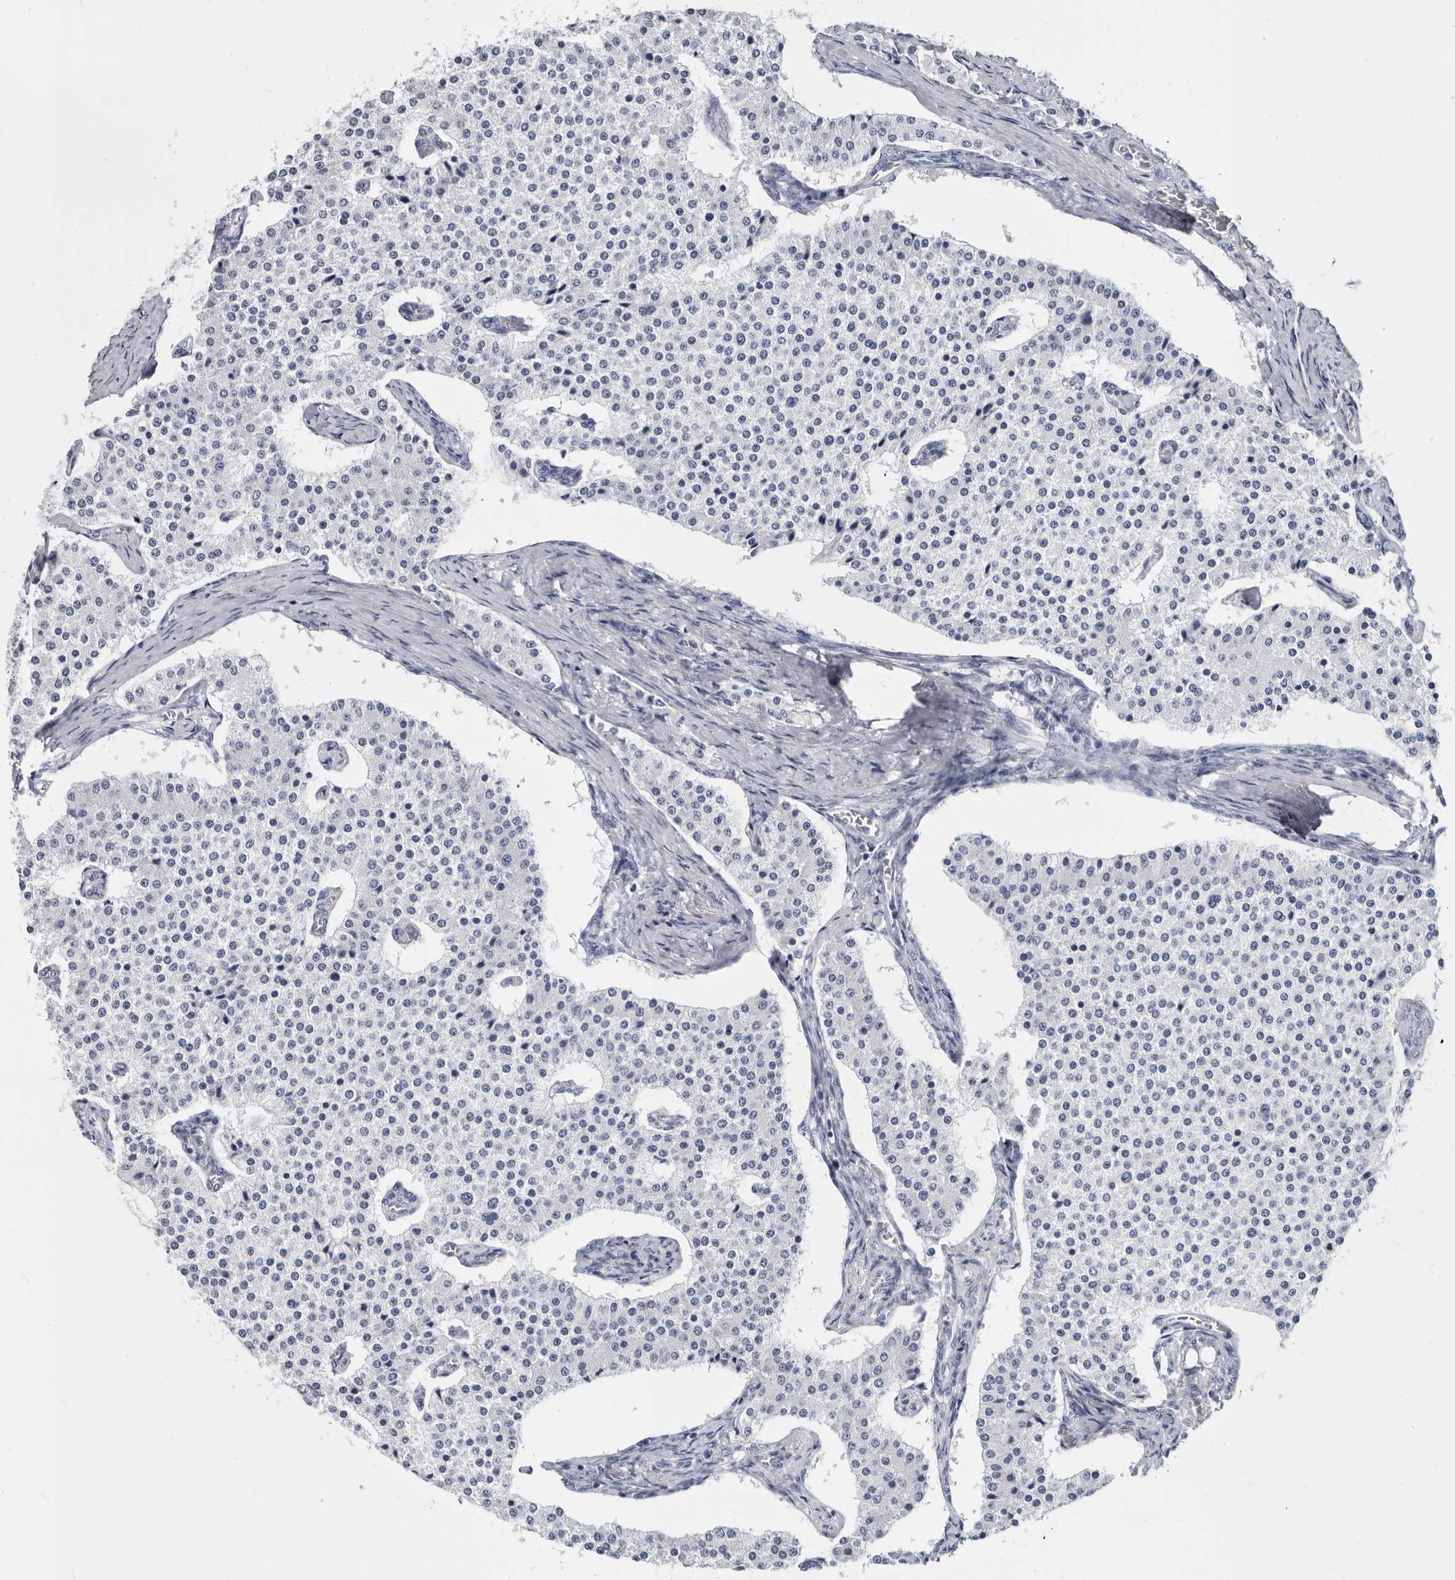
{"staining": {"intensity": "negative", "quantity": "none", "location": "none"}, "tissue": "carcinoid", "cell_type": "Tumor cells", "image_type": "cancer", "snomed": [{"axis": "morphology", "description": "Carcinoid, malignant, NOS"}, {"axis": "topography", "description": "Colon"}], "caption": "Carcinoid was stained to show a protein in brown. There is no significant positivity in tumor cells.", "gene": "WRAP73", "patient": {"sex": "female", "age": 52}}